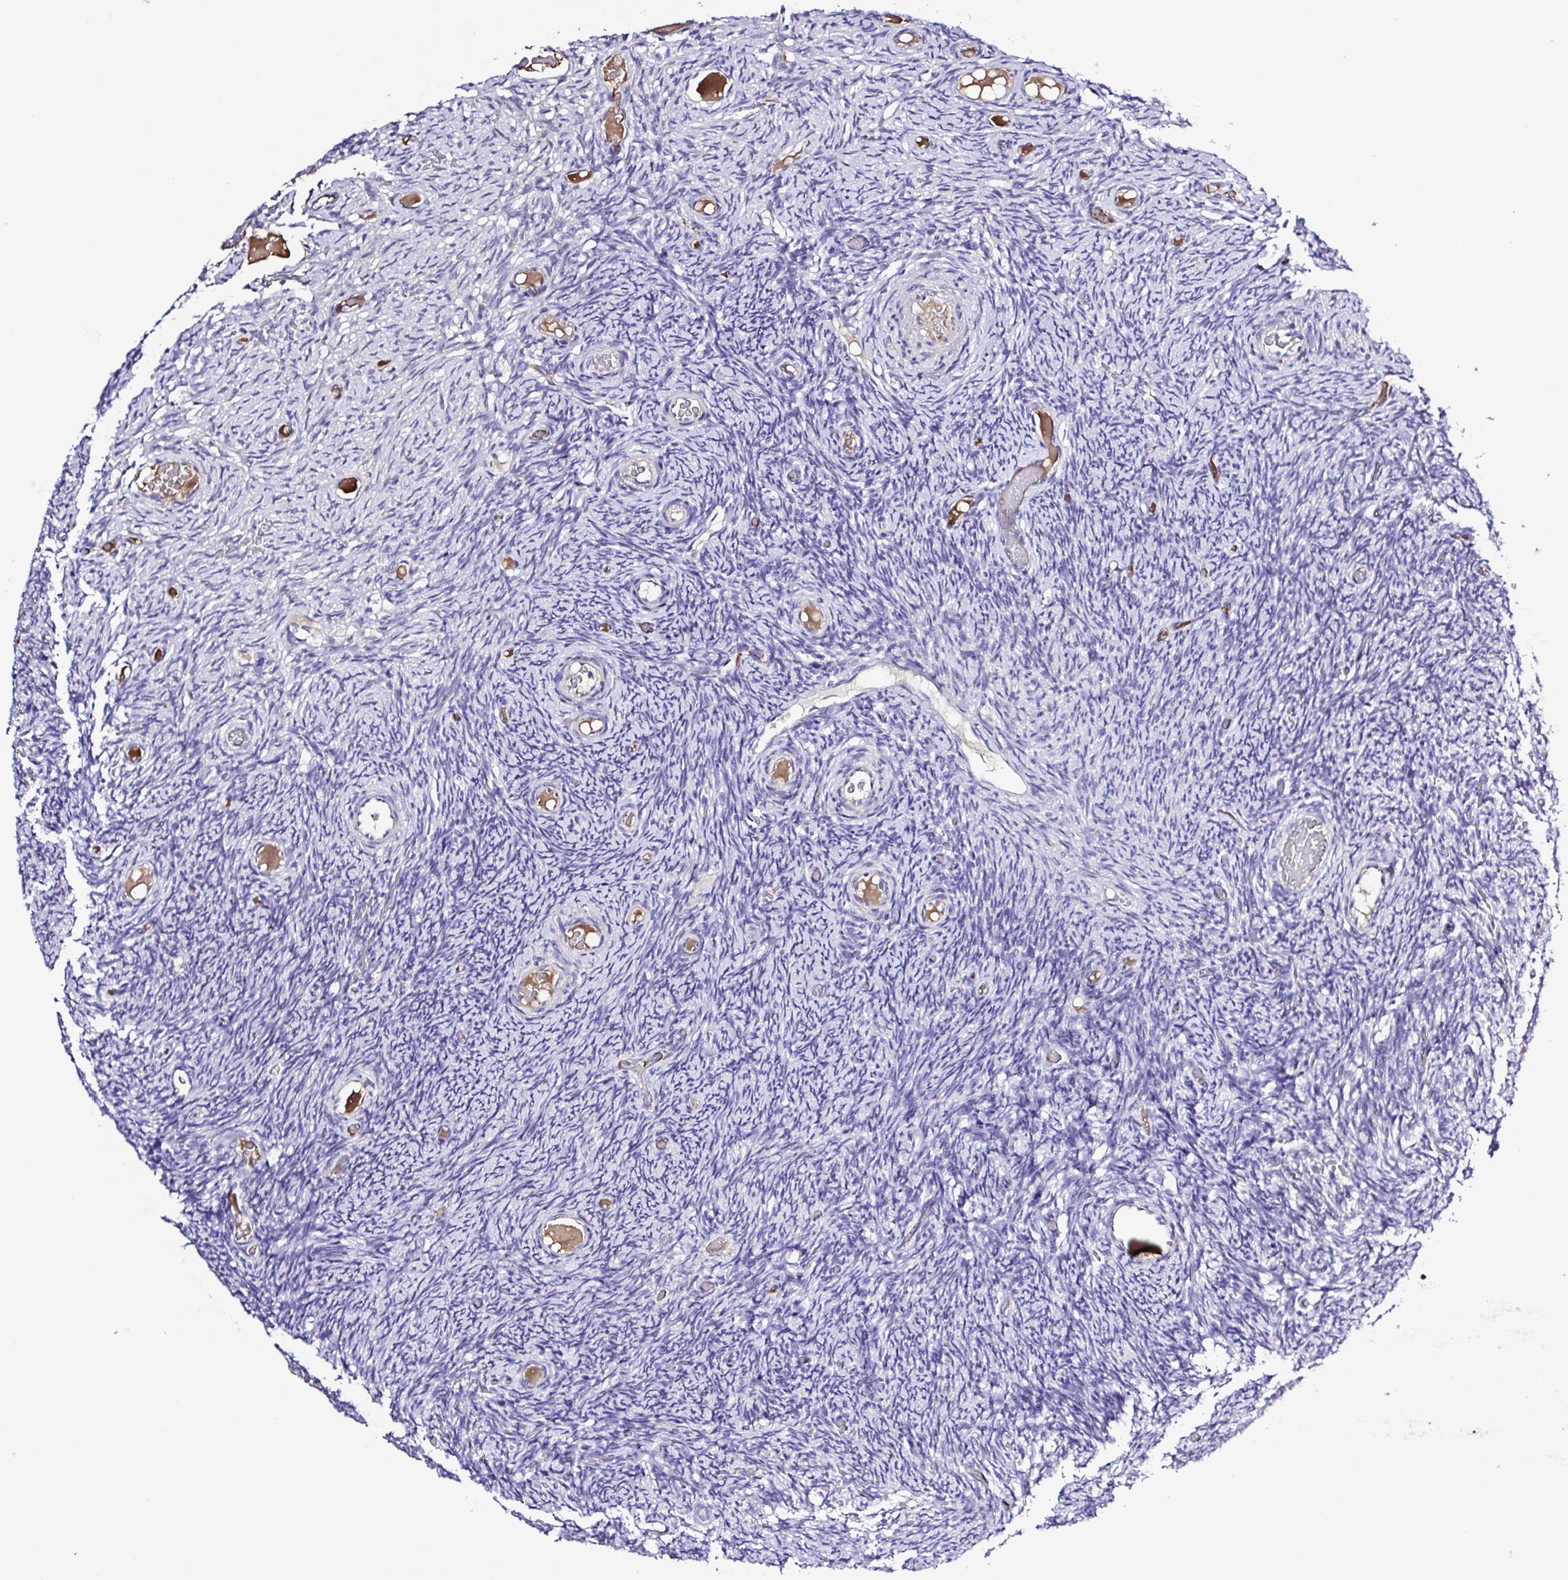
{"staining": {"intensity": "negative", "quantity": "none", "location": "none"}, "tissue": "ovary", "cell_type": "Ovarian stroma cells", "image_type": "normal", "snomed": [{"axis": "morphology", "description": "Normal tissue, NOS"}, {"axis": "topography", "description": "Ovary"}], "caption": "Ovary stained for a protein using immunohistochemistry reveals no positivity ovarian stroma cells.", "gene": "GABBR2", "patient": {"sex": "female", "age": 34}}